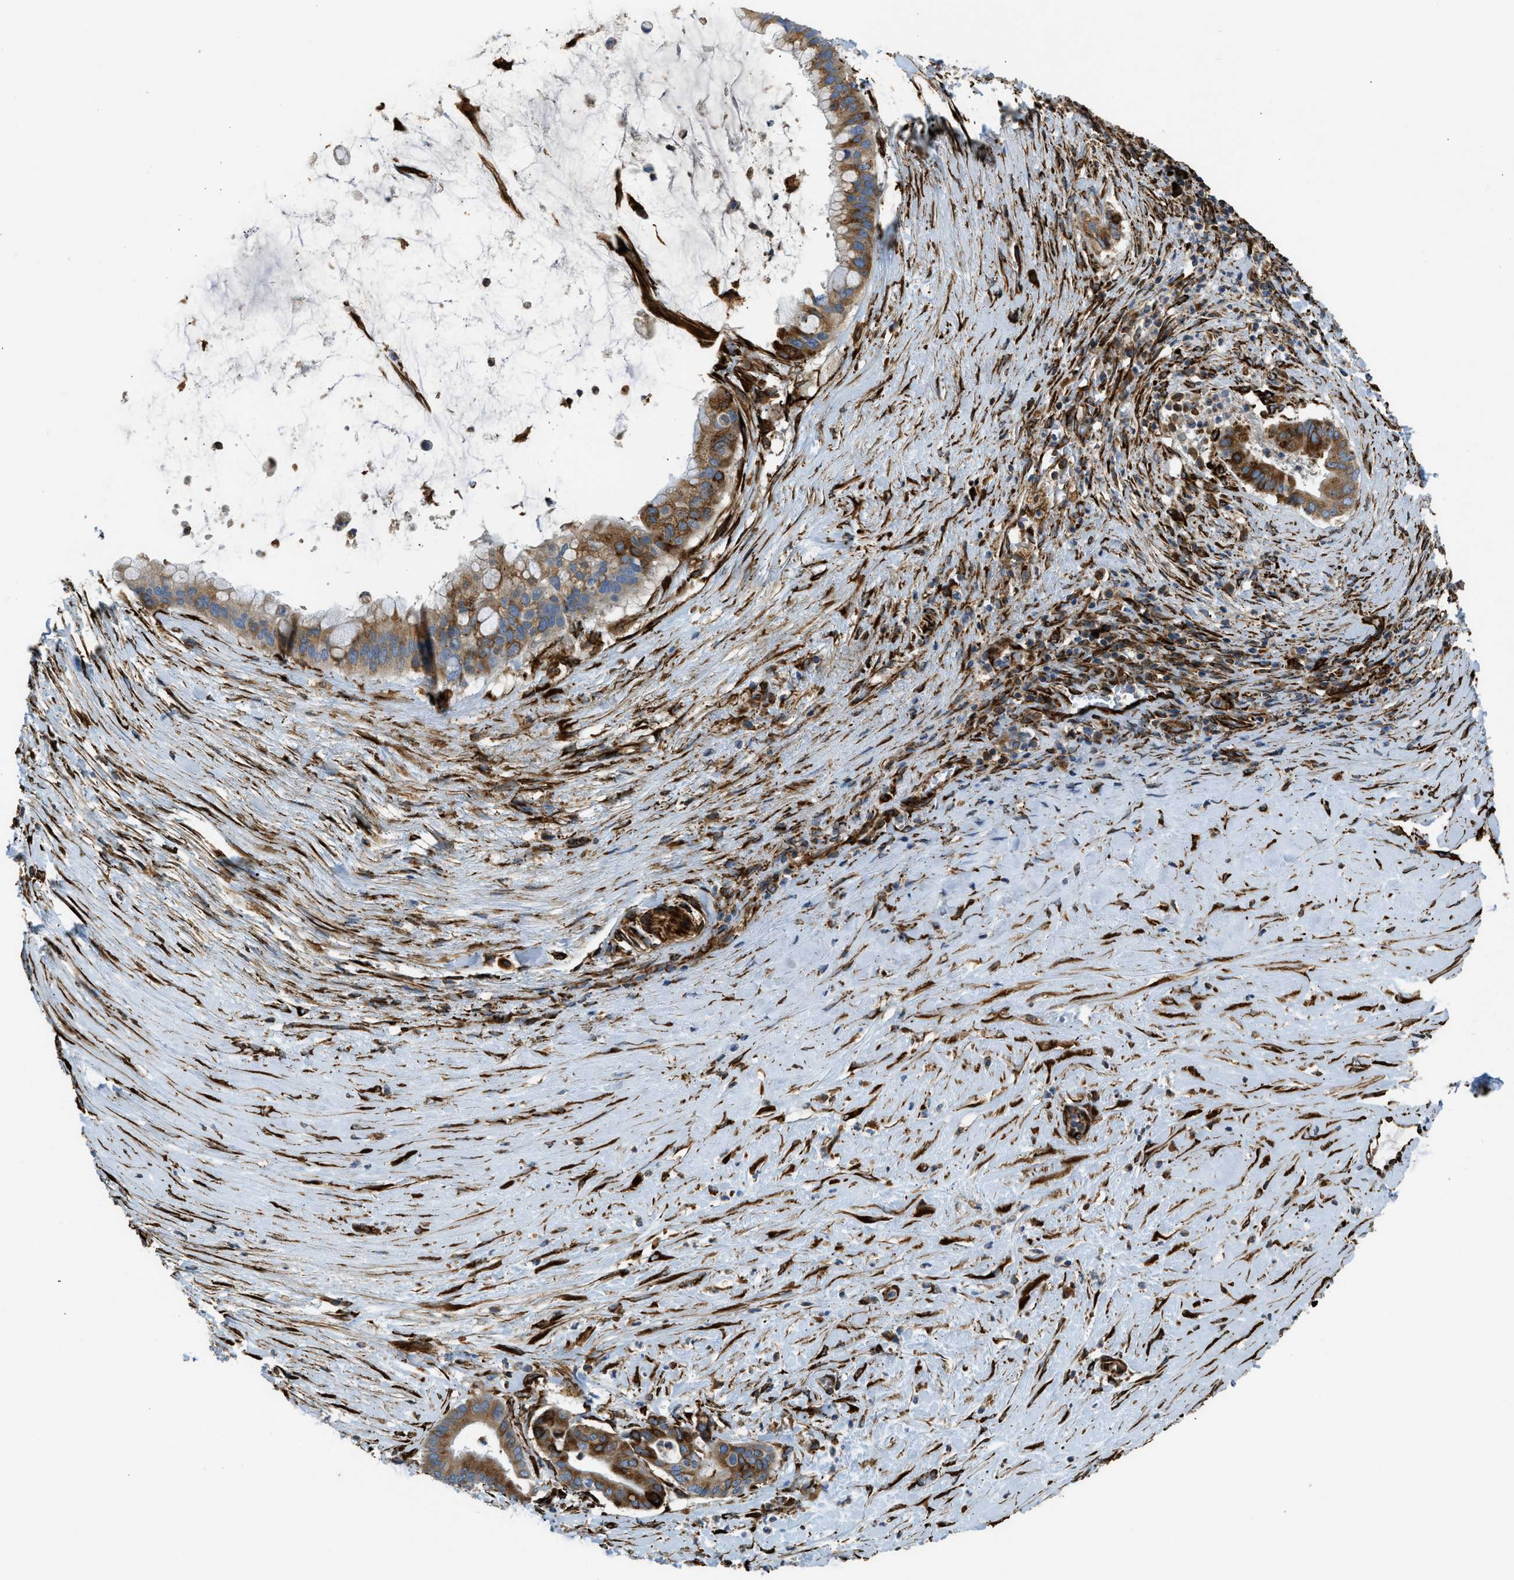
{"staining": {"intensity": "moderate", "quantity": ">75%", "location": "cytoplasmic/membranous"}, "tissue": "pancreatic cancer", "cell_type": "Tumor cells", "image_type": "cancer", "snomed": [{"axis": "morphology", "description": "Adenocarcinoma, NOS"}, {"axis": "topography", "description": "Pancreas"}], "caption": "Pancreatic adenocarcinoma was stained to show a protein in brown. There is medium levels of moderate cytoplasmic/membranous expression in approximately >75% of tumor cells. (IHC, brightfield microscopy, high magnification).", "gene": "BEX3", "patient": {"sex": "male", "age": 41}}